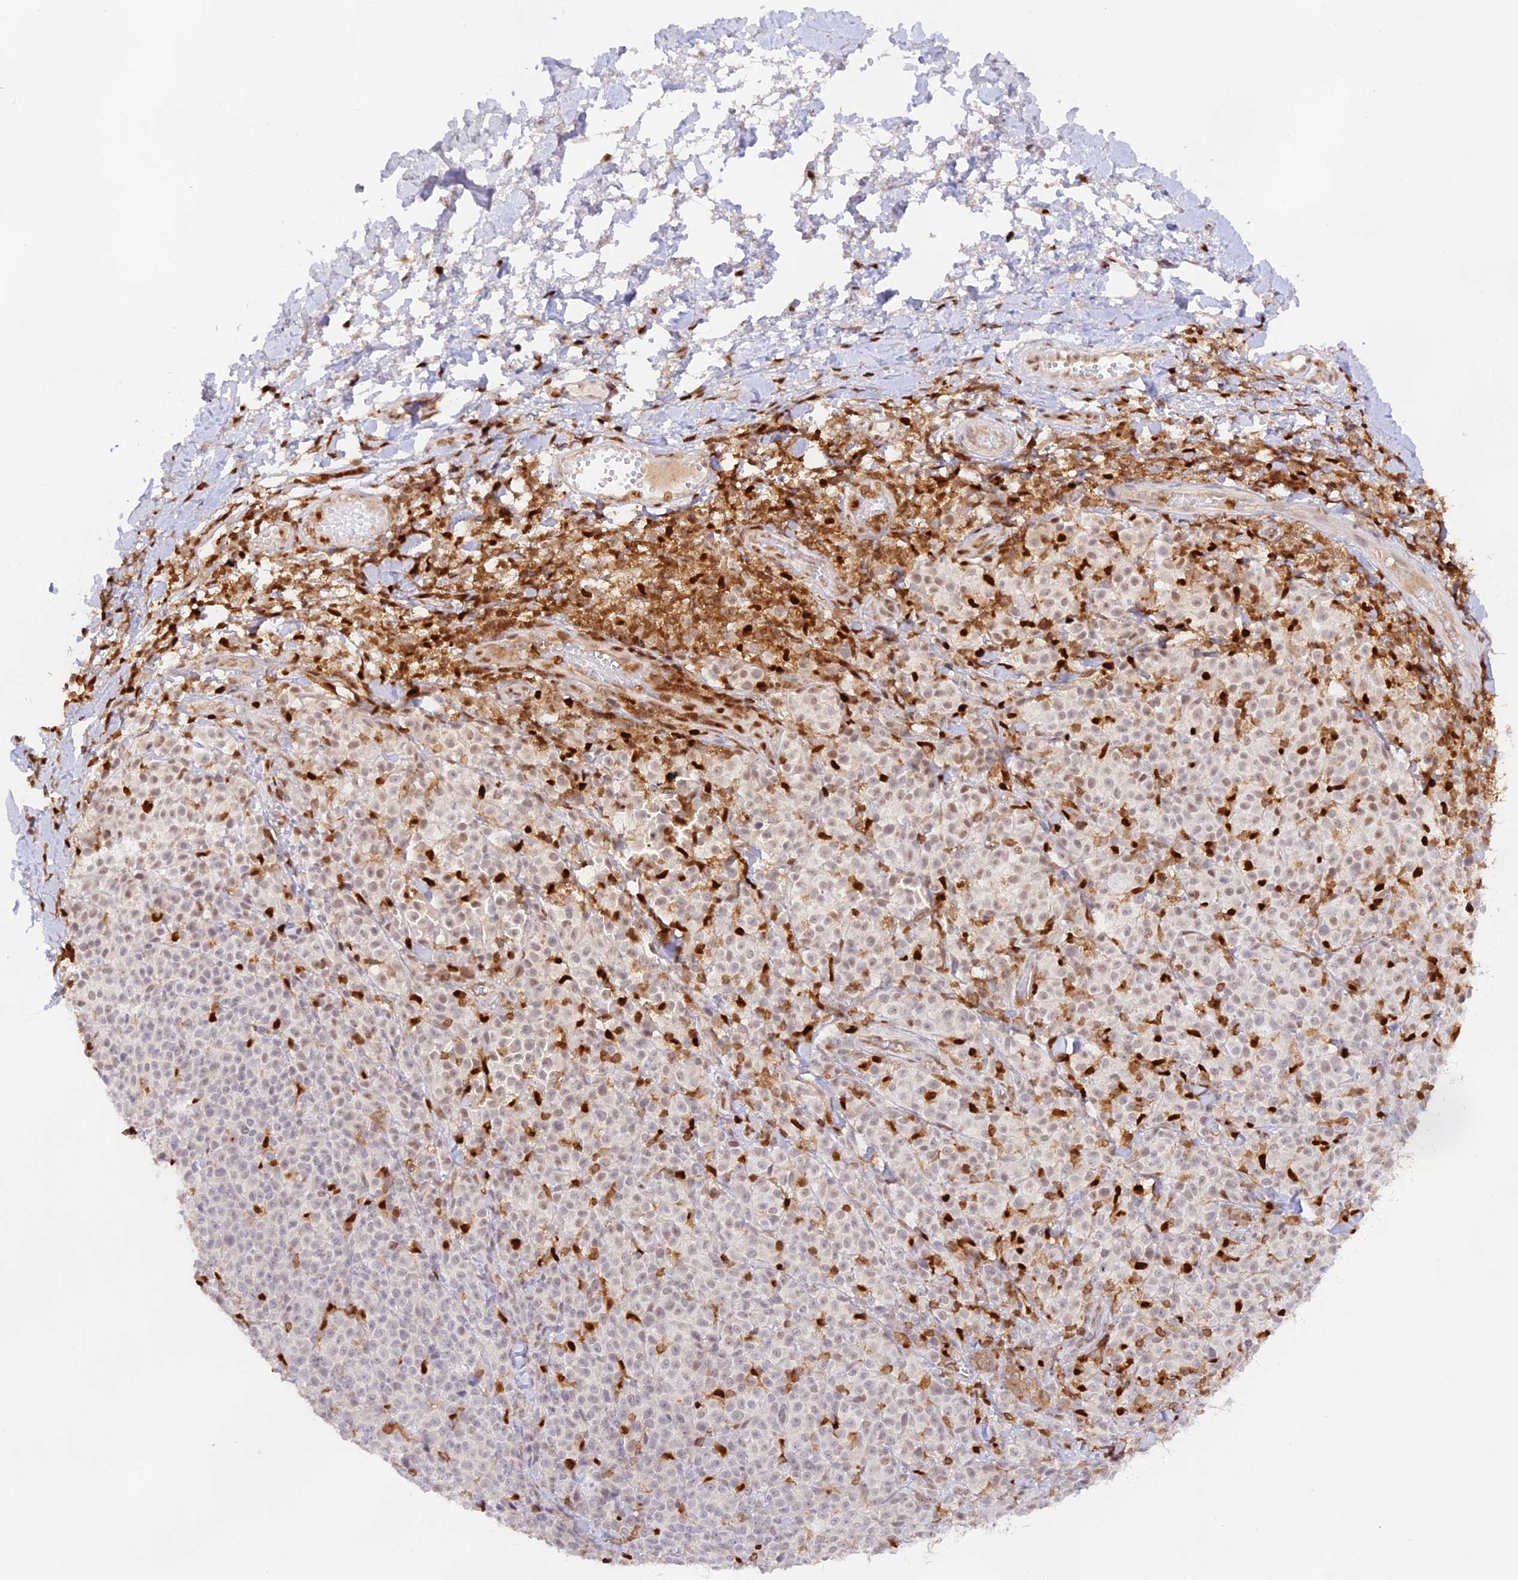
{"staining": {"intensity": "weak", "quantity": "25%-75%", "location": "nuclear"}, "tissue": "melanoma", "cell_type": "Tumor cells", "image_type": "cancer", "snomed": [{"axis": "morphology", "description": "Normal tissue, NOS"}, {"axis": "morphology", "description": "Malignant melanoma, NOS"}, {"axis": "topography", "description": "Skin"}], "caption": "Protein staining reveals weak nuclear positivity in approximately 25%-75% of tumor cells in melanoma. The staining was performed using DAB (3,3'-diaminobenzidine), with brown indicating positive protein expression. Nuclei are stained blue with hematoxylin.", "gene": "DENND1C", "patient": {"sex": "female", "age": 34}}